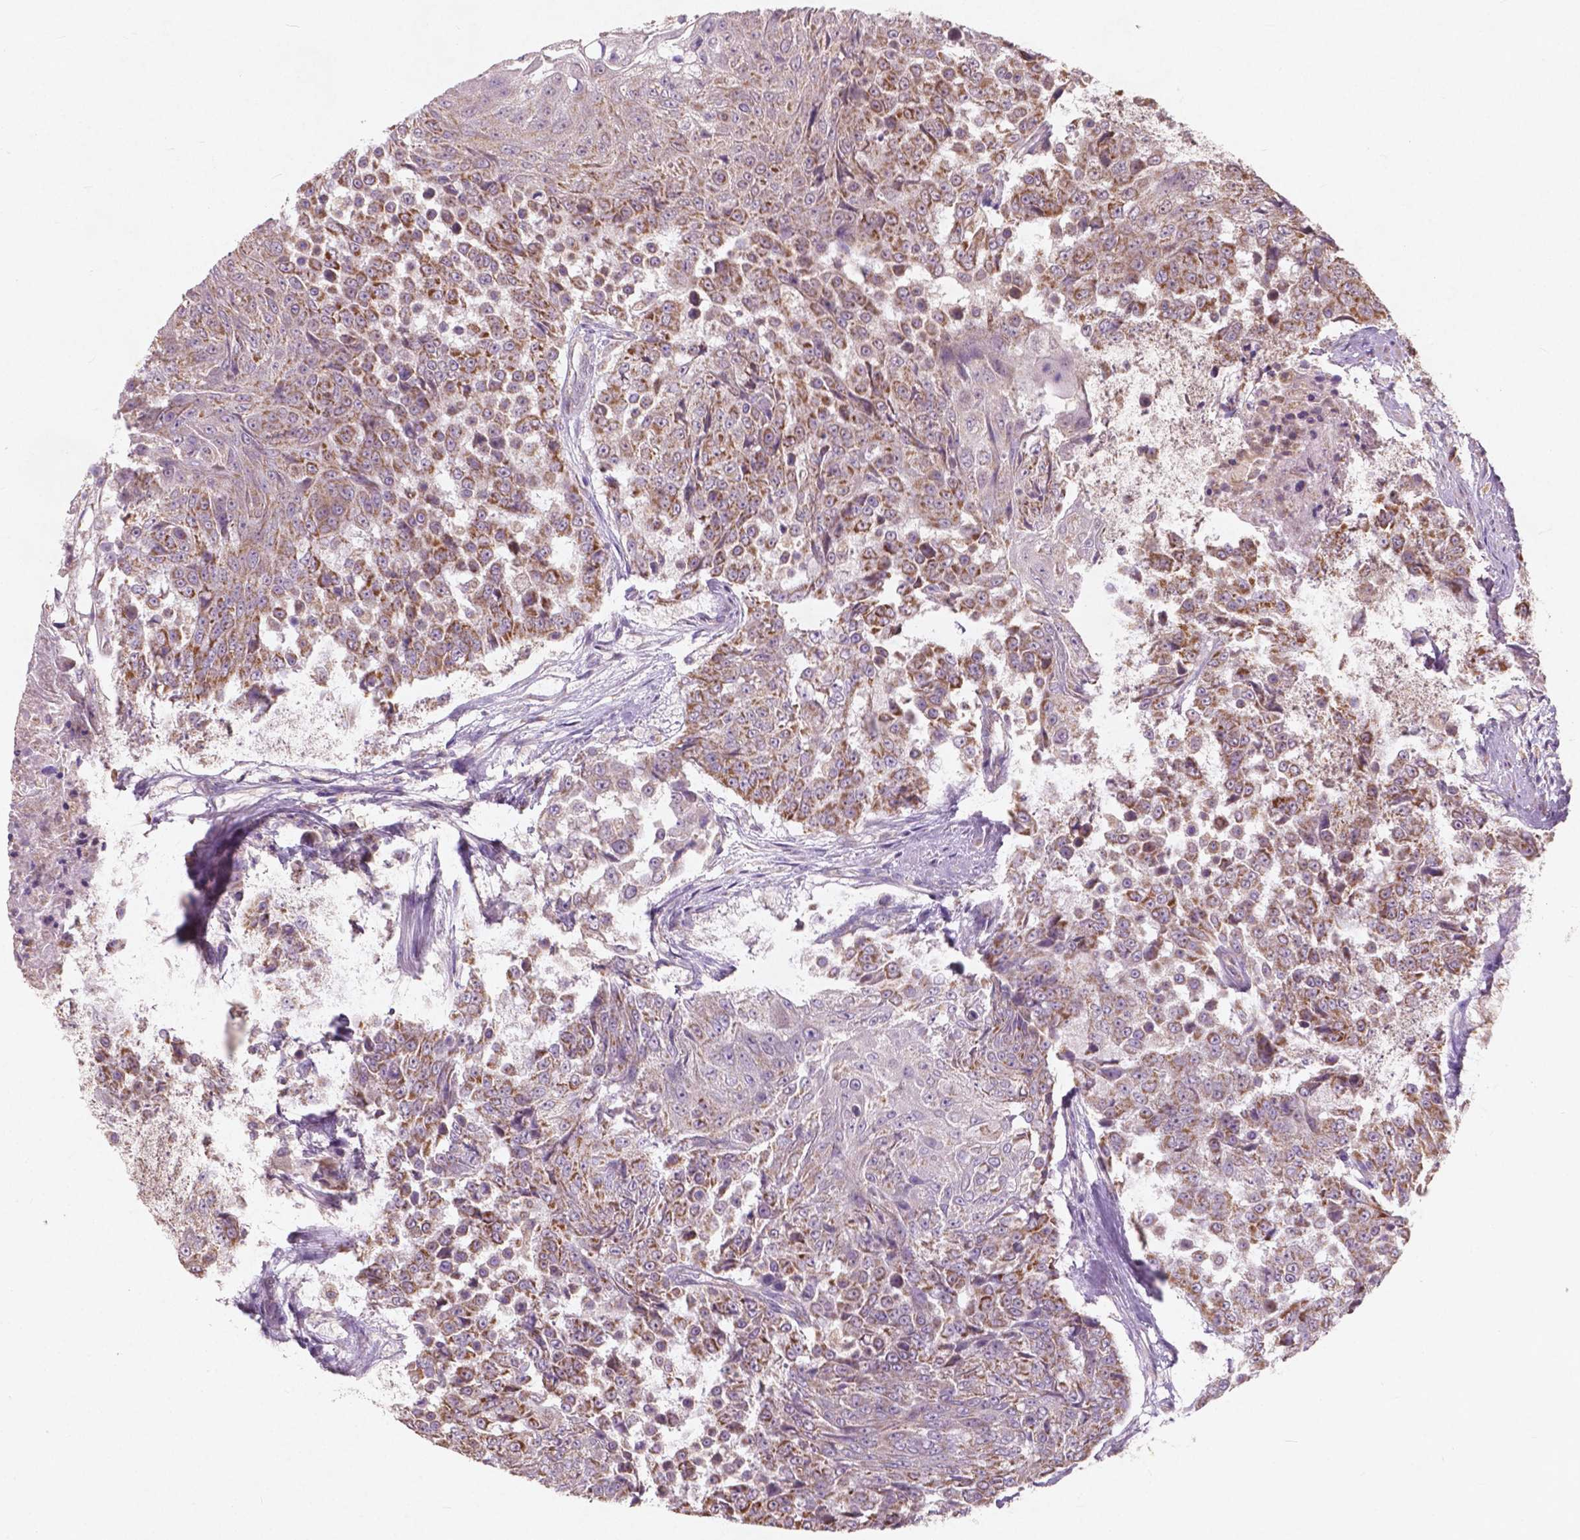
{"staining": {"intensity": "moderate", "quantity": ">75%", "location": "cytoplasmic/membranous"}, "tissue": "urothelial cancer", "cell_type": "Tumor cells", "image_type": "cancer", "snomed": [{"axis": "morphology", "description": "Urothelial carcinoma, High grade"}, {"axis": "topography", "description": "Urinary bladder"}], "caption": "Urothelial carcinoma (high-grade) was stained to show a protein in brown. There is medium levels of moderate cytoplasmic/membranous expression in approximately >75% of tumor cells.", "gene": "ST6GALNAC5", "patient": {"sex": "female", "age": 63}}